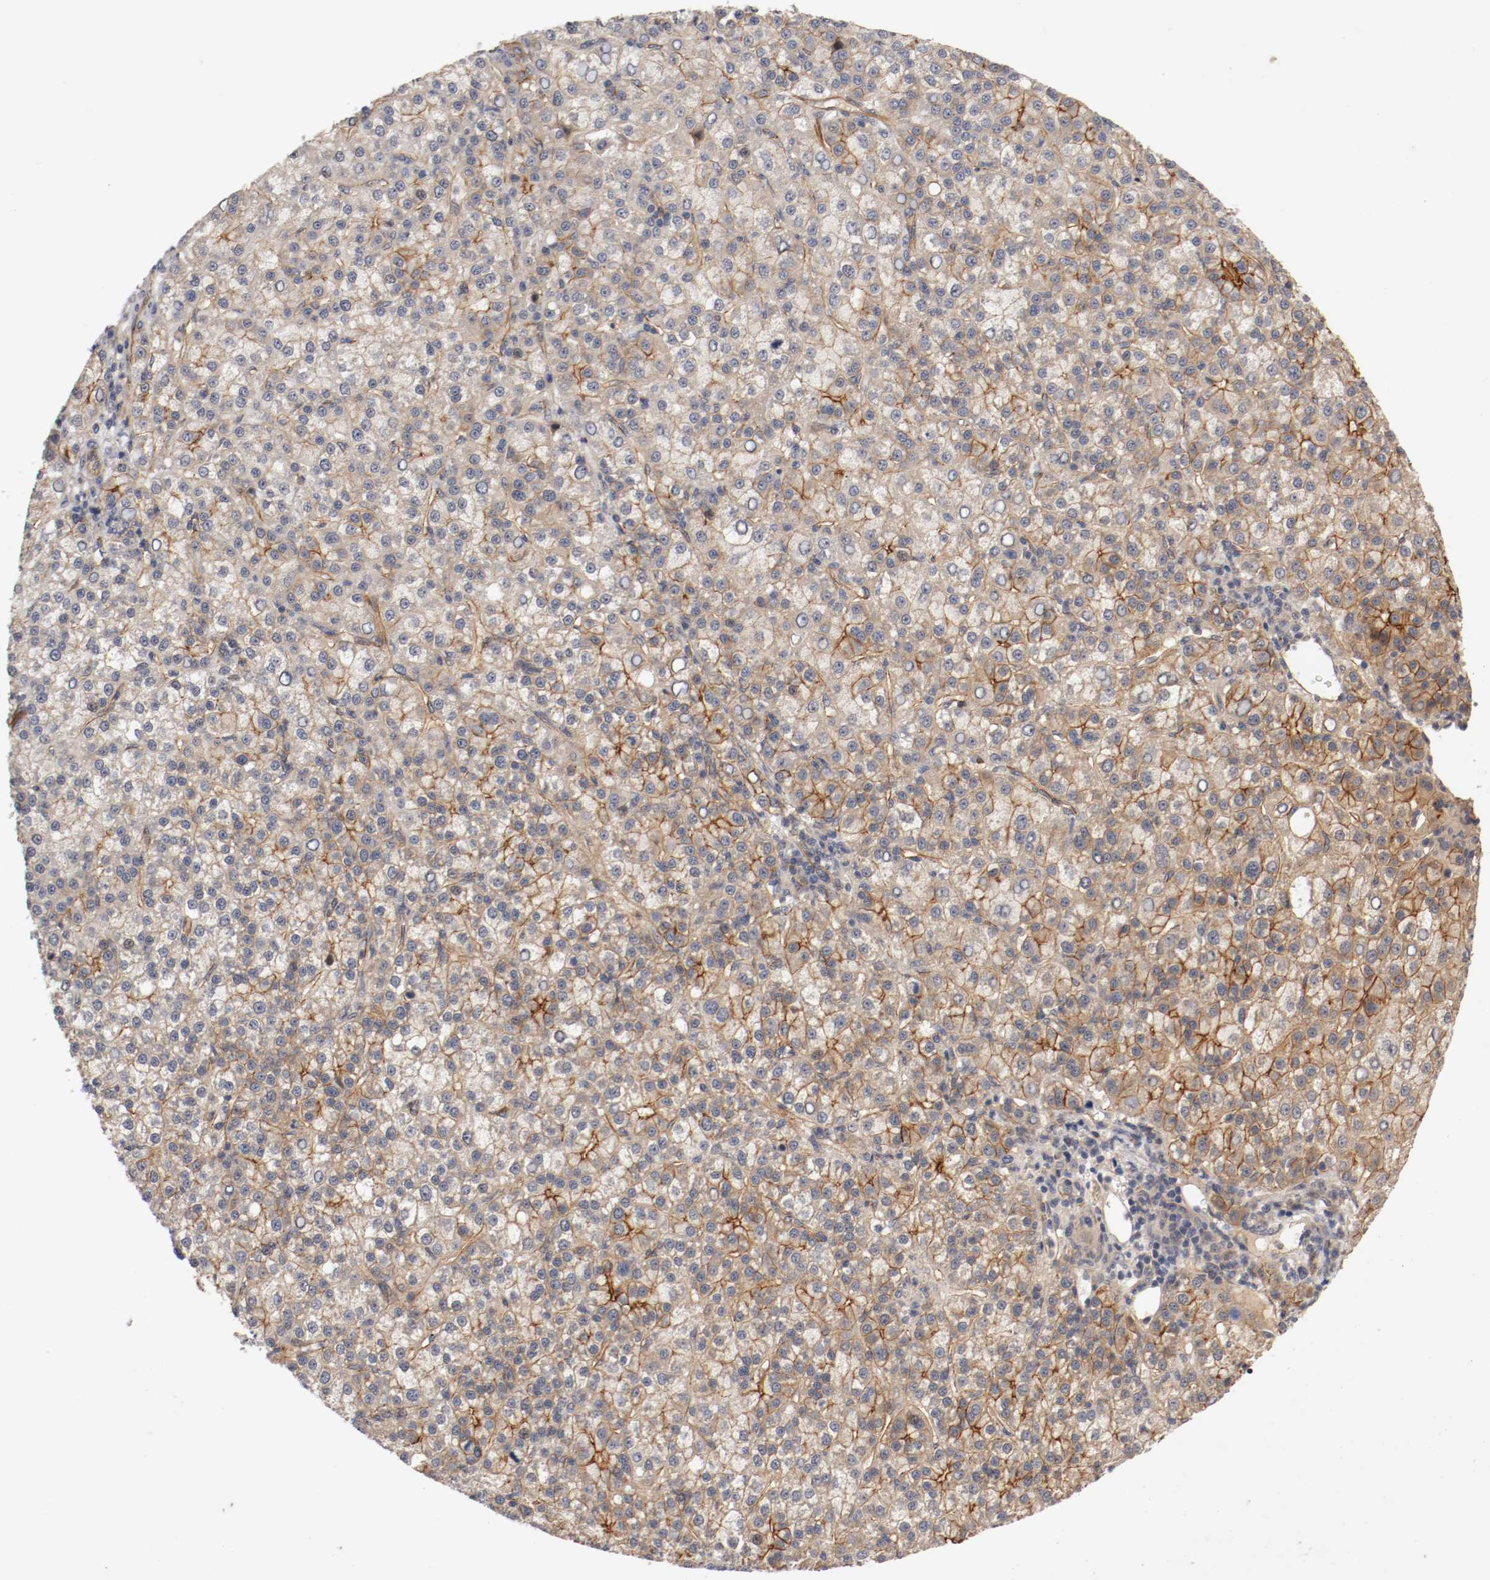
{"staining": {"intensity": "strong", "quantity": "25%-75%", "location": "cytoplasmic/membranous"}, "tissue": "liver cancer", "cell_type": "Tumor cells", "image_type": "cancer", "snomed": [{"axis": "morphology", "description": "Carcinoma, Hepatocellular, NOS"}, {"axis": "topography", "description": "Liver"}], "caption": "An image of human liver cancer (hepatocellular carcinoma) stained for a protein displays strong cytoplasmic/membranous brown staining in tumor cells. The staining was performed using DAB to visualize the protein expression in brown, while the nuclei were stained in blue with hematoxylin (Magnification: 20x).", "gene": "TYK2", "patient": {"sex": "female", "age": 58}}